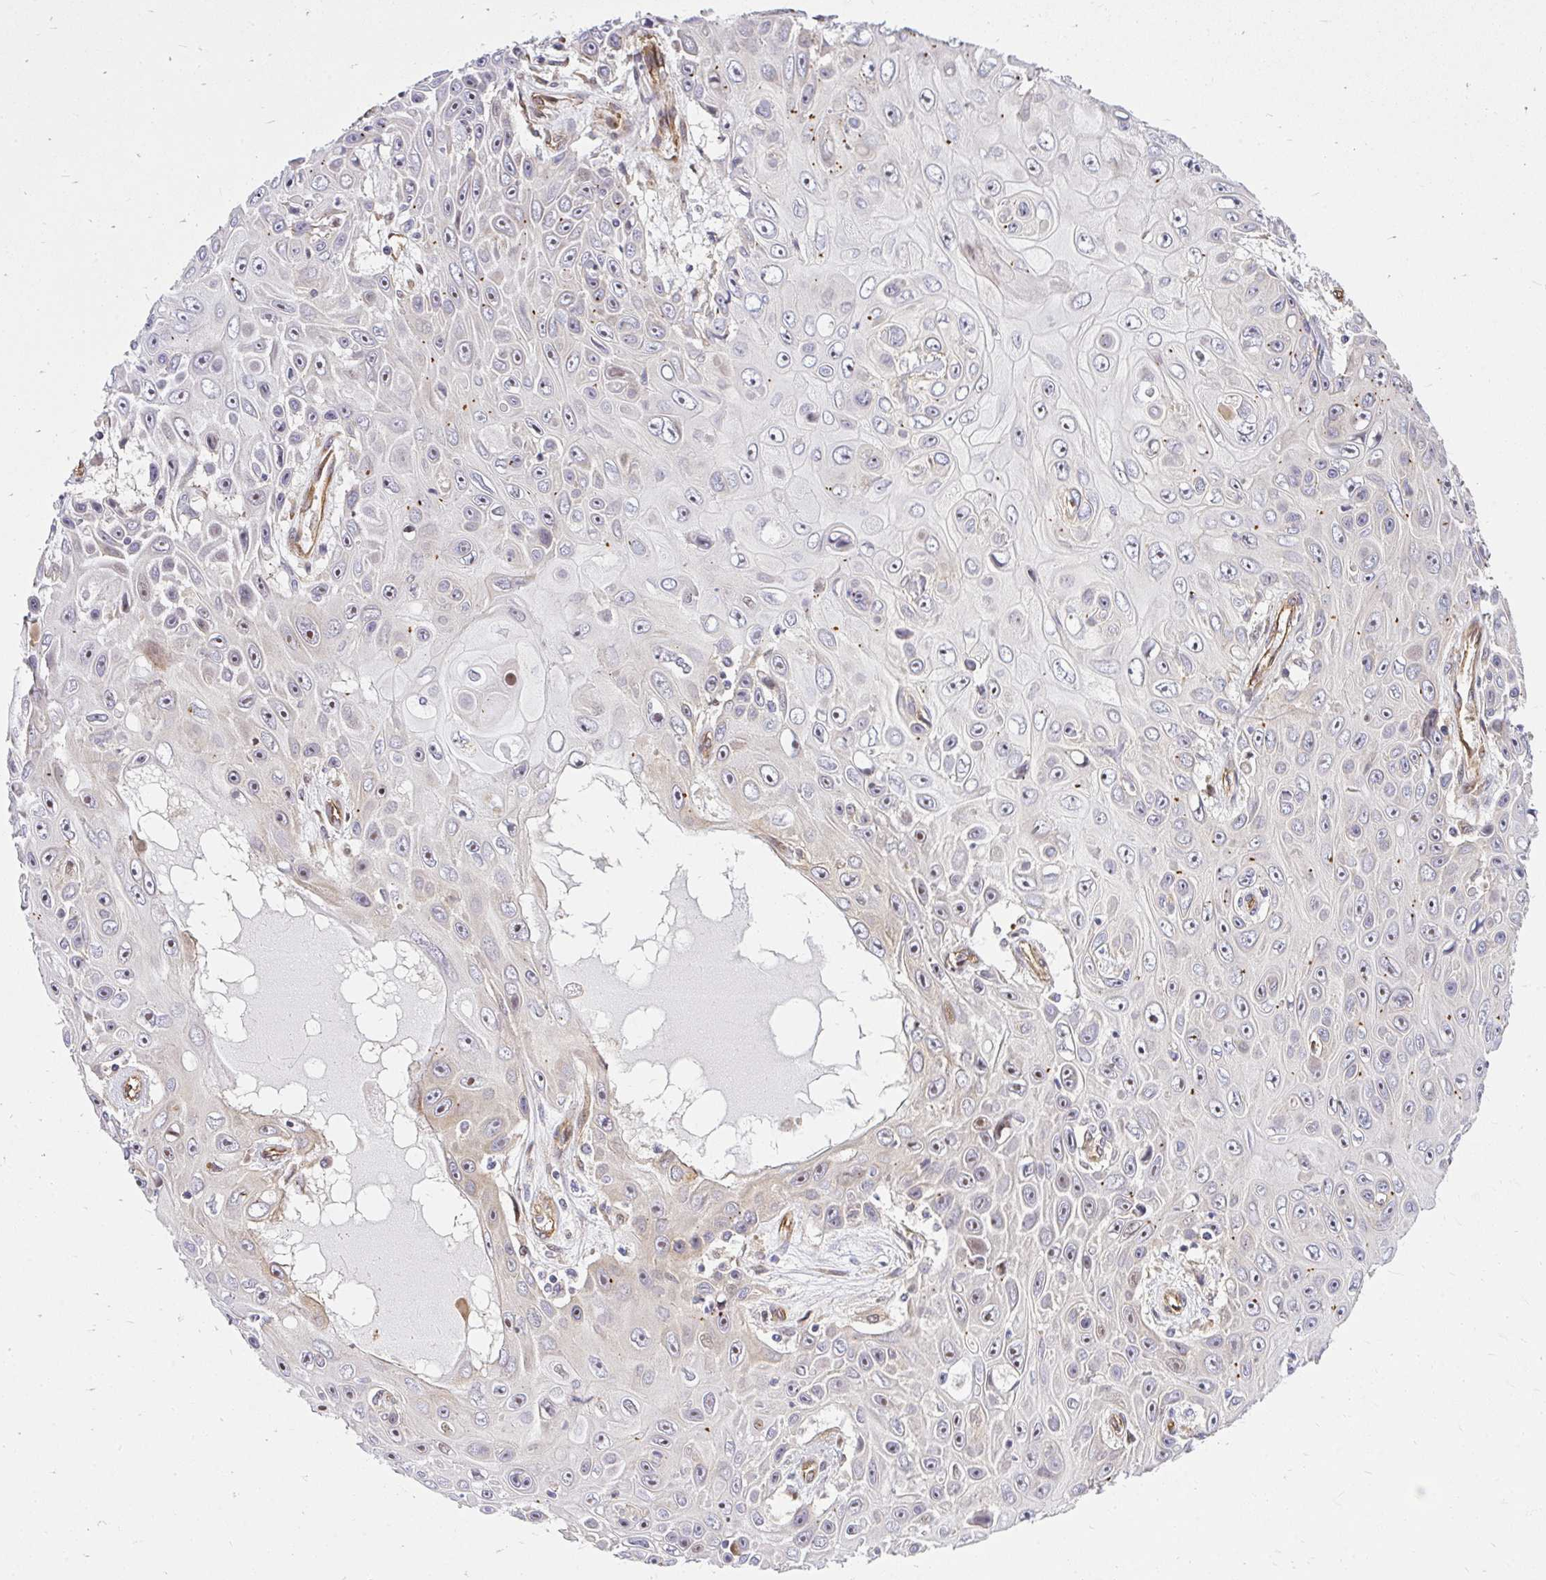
{"staining": {"intensity": "weak", "quantity": "<25%", "location": "nuclear"}, "tissue": "skin cancer", "cell_type": "Tumor cells", "image_type": "cancer", "snomed": [{"axis": "morphology", "description": "Squamous cell carcinoma, NOS"}, {"axis": "topography", "description": "Skin"}], "caption": "IHC image of human skin cancer stained for a protein (brown), which reveals no positivity in tumor cells.", "gene": "RSKR", "patient": {"sex": "male", "age": 82}}